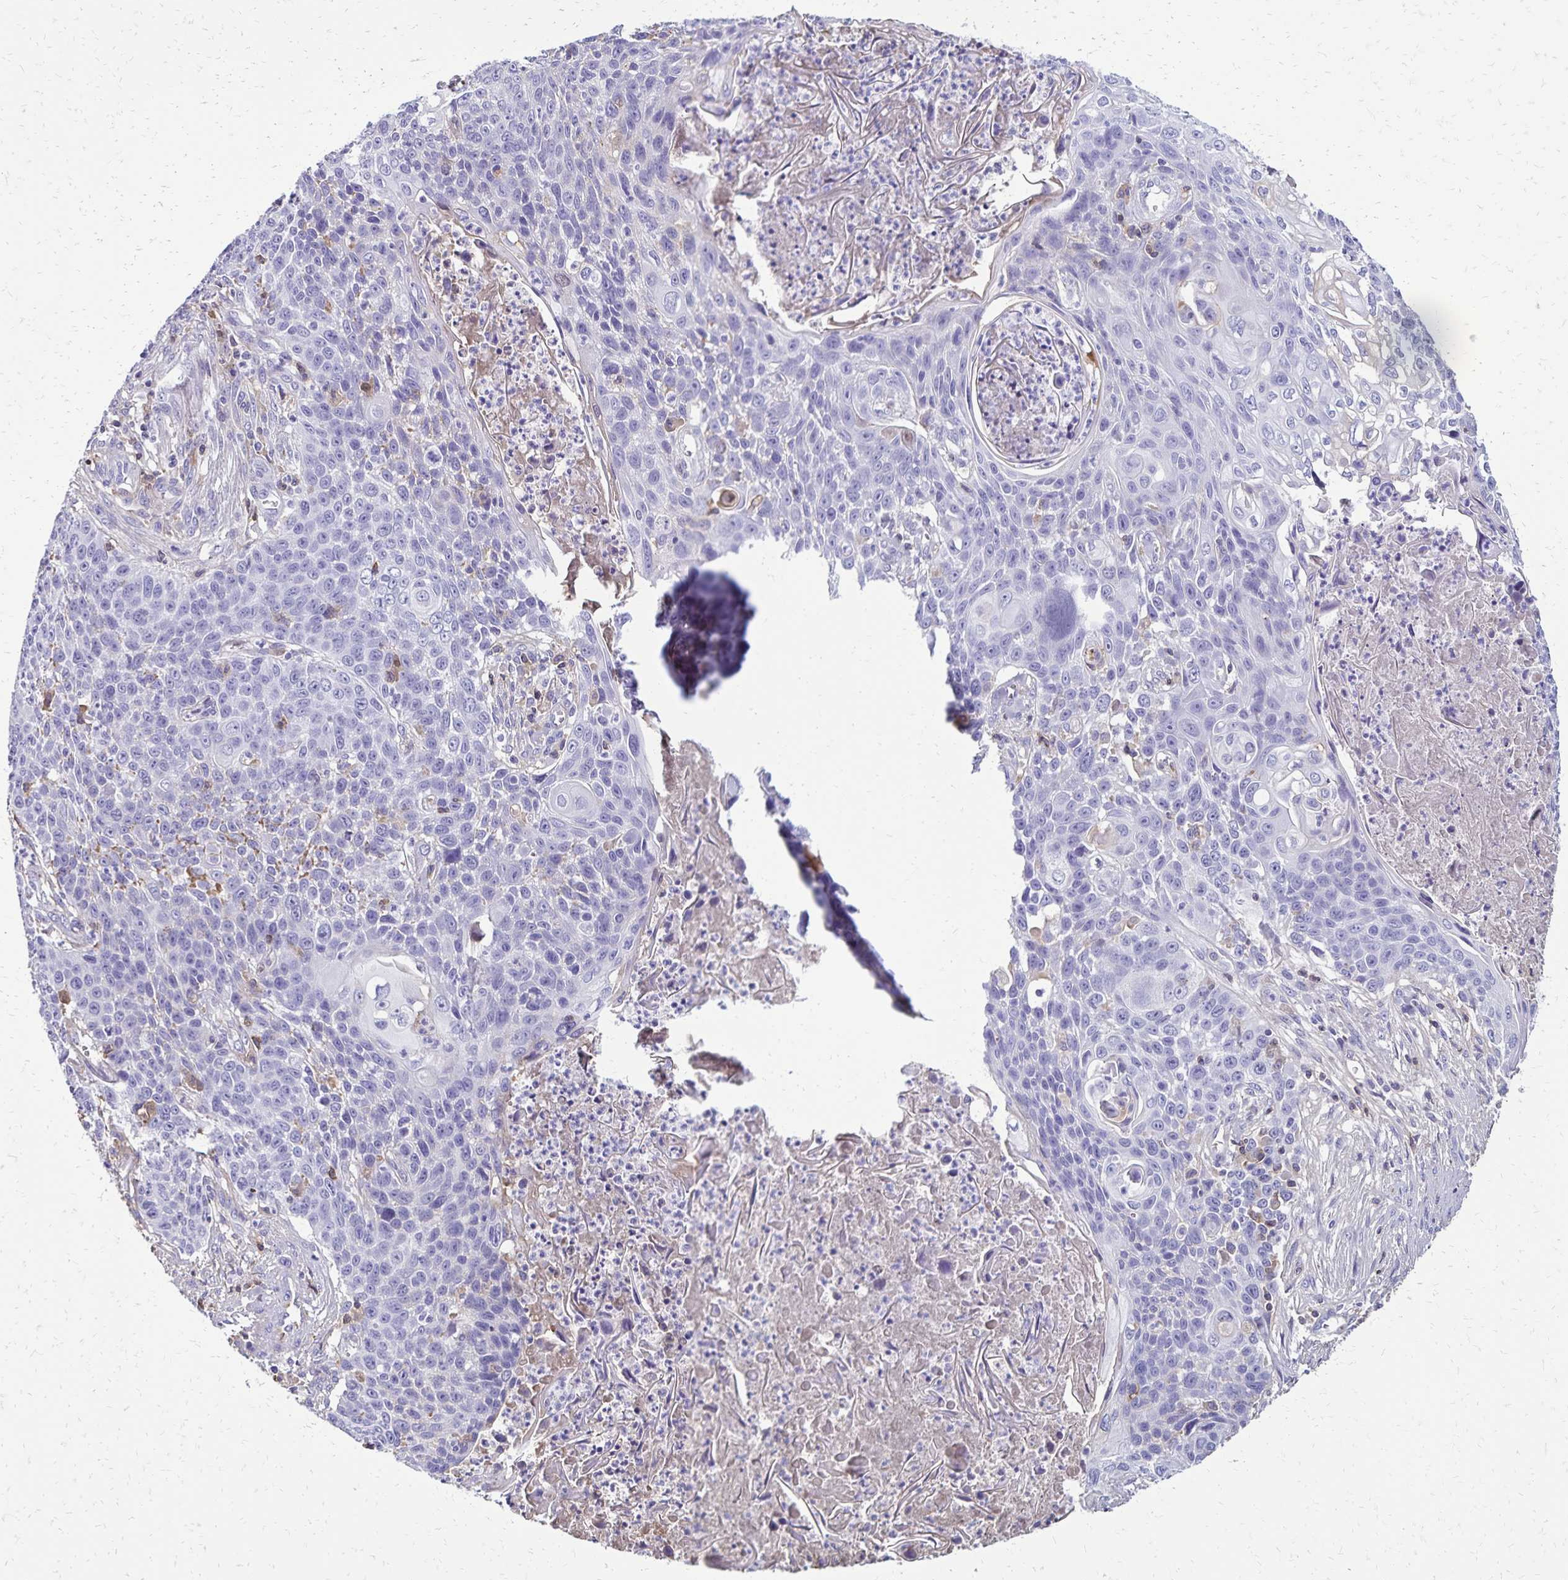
{"staining": {"intensity": "negative", "quantity": "none", "location": "none"}, "tissue": "lung cancer", "cell_type": "Tumor cells", "image_type": "cancer", "snomed": [{"axis": "morphology", "description": "Squamous cell carcinoma, NOS"}, {"axis": "morphology", "description": "Squamous cell carcinoma, metastatic, NOS"}, {"axis": "topography", "description": "Lung"}, {"axis": "topography", "description": "Pleura, NOS"}], "caption": "Lung cancer was stained to show a protein in brown. There is no significant expression in tumor cells.", "gene": "CD27", "patient": {"sex": "male", "age": 72}}